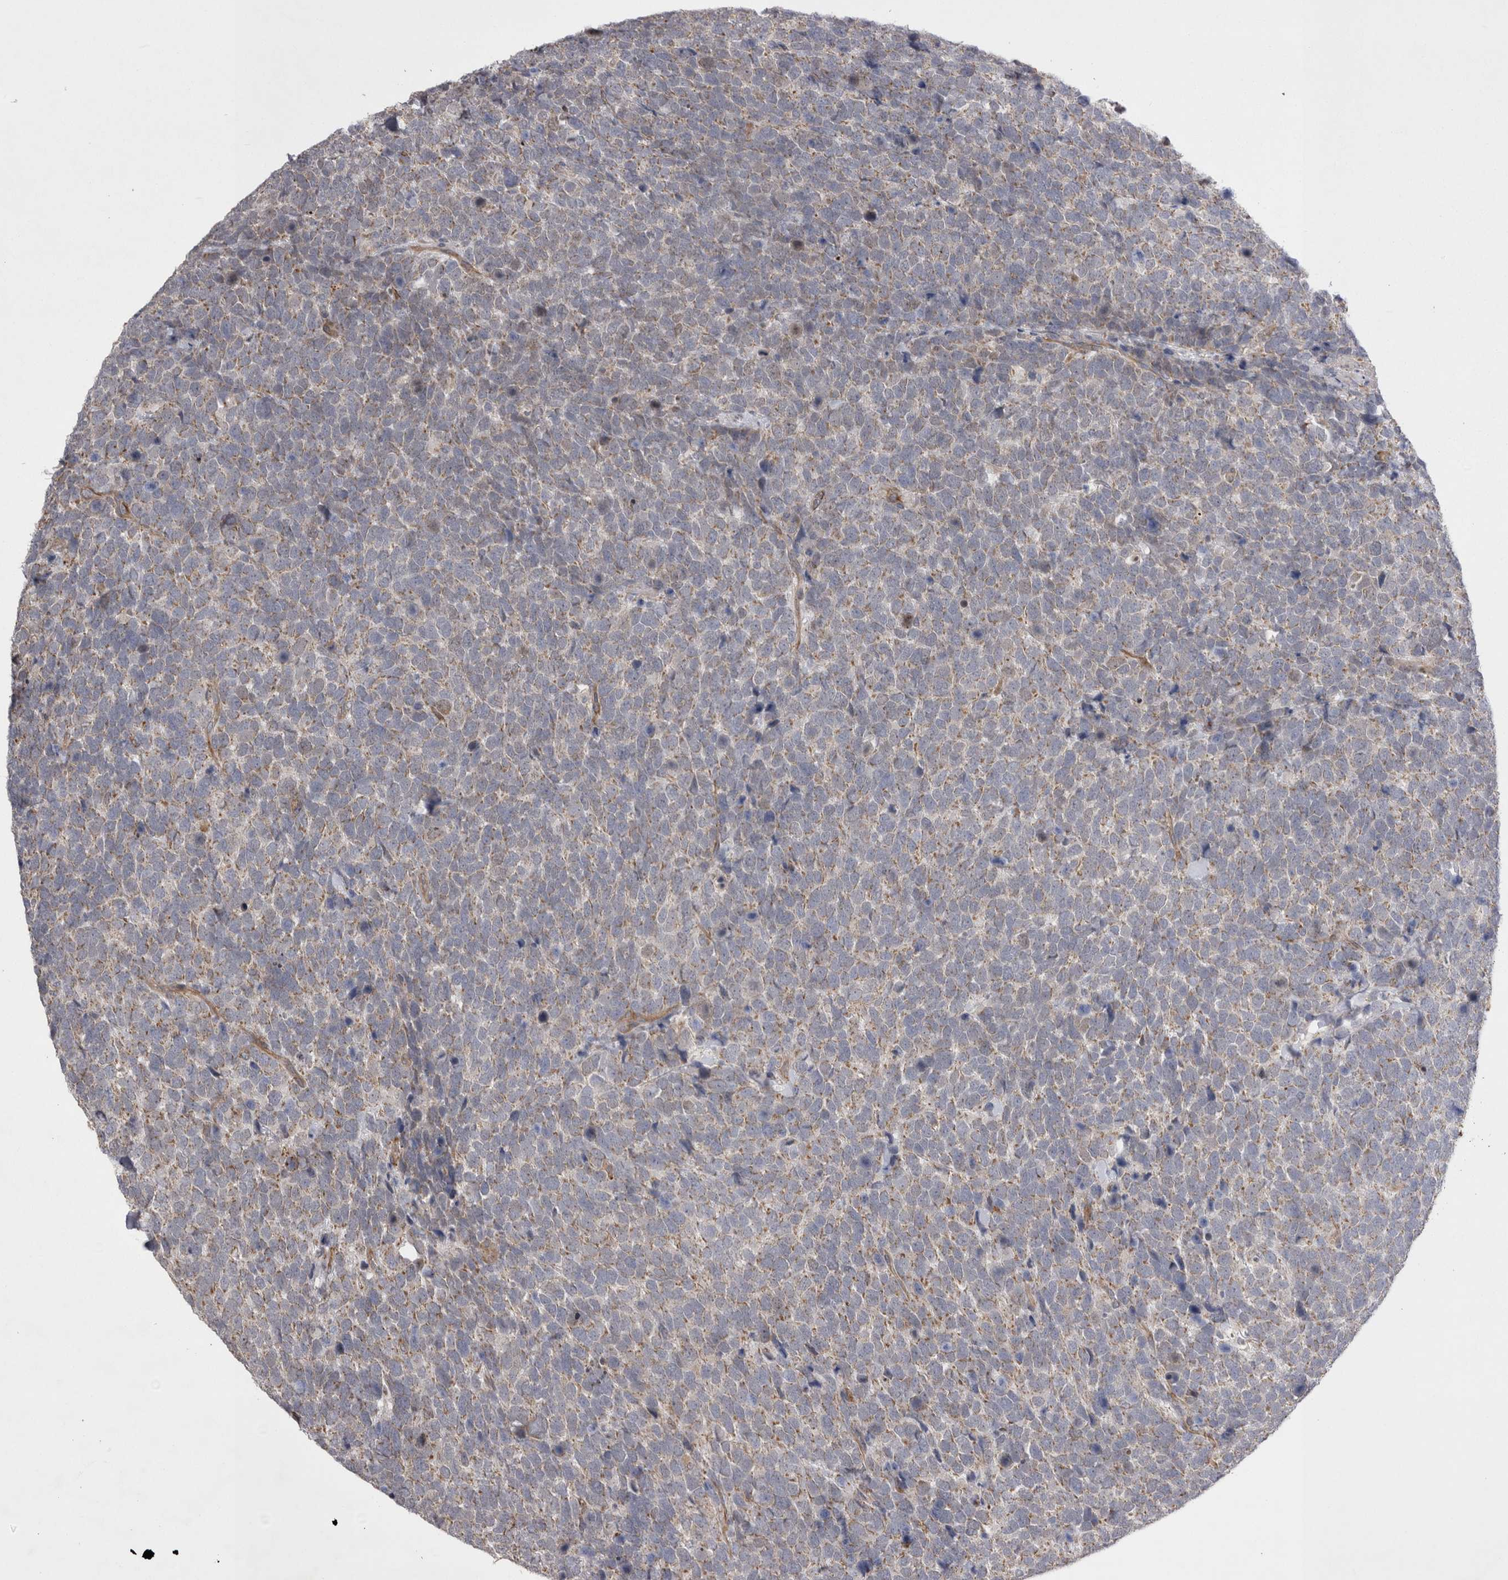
{"staining": {"intensity": "weak", "quantity": "<25%", "location": "cytoplasmic/membranous"}, "tissue": "urothelial cancer", "cell_type": "Tumor cells", "image_type": "cancer", "snomed": [{"axis": "morphology", "description": "Urothelial carcinoma, High grade"}, {"axis": "topography", "description": "Urinary bladder"}], "caption": "DAB immunohistochemical staining of urothelial carcinoma (high-grade) exhibits no significant expression in tumor cells.", "gene": "TSPOAP1", "patient": {"sex": "female", "age": 82}}